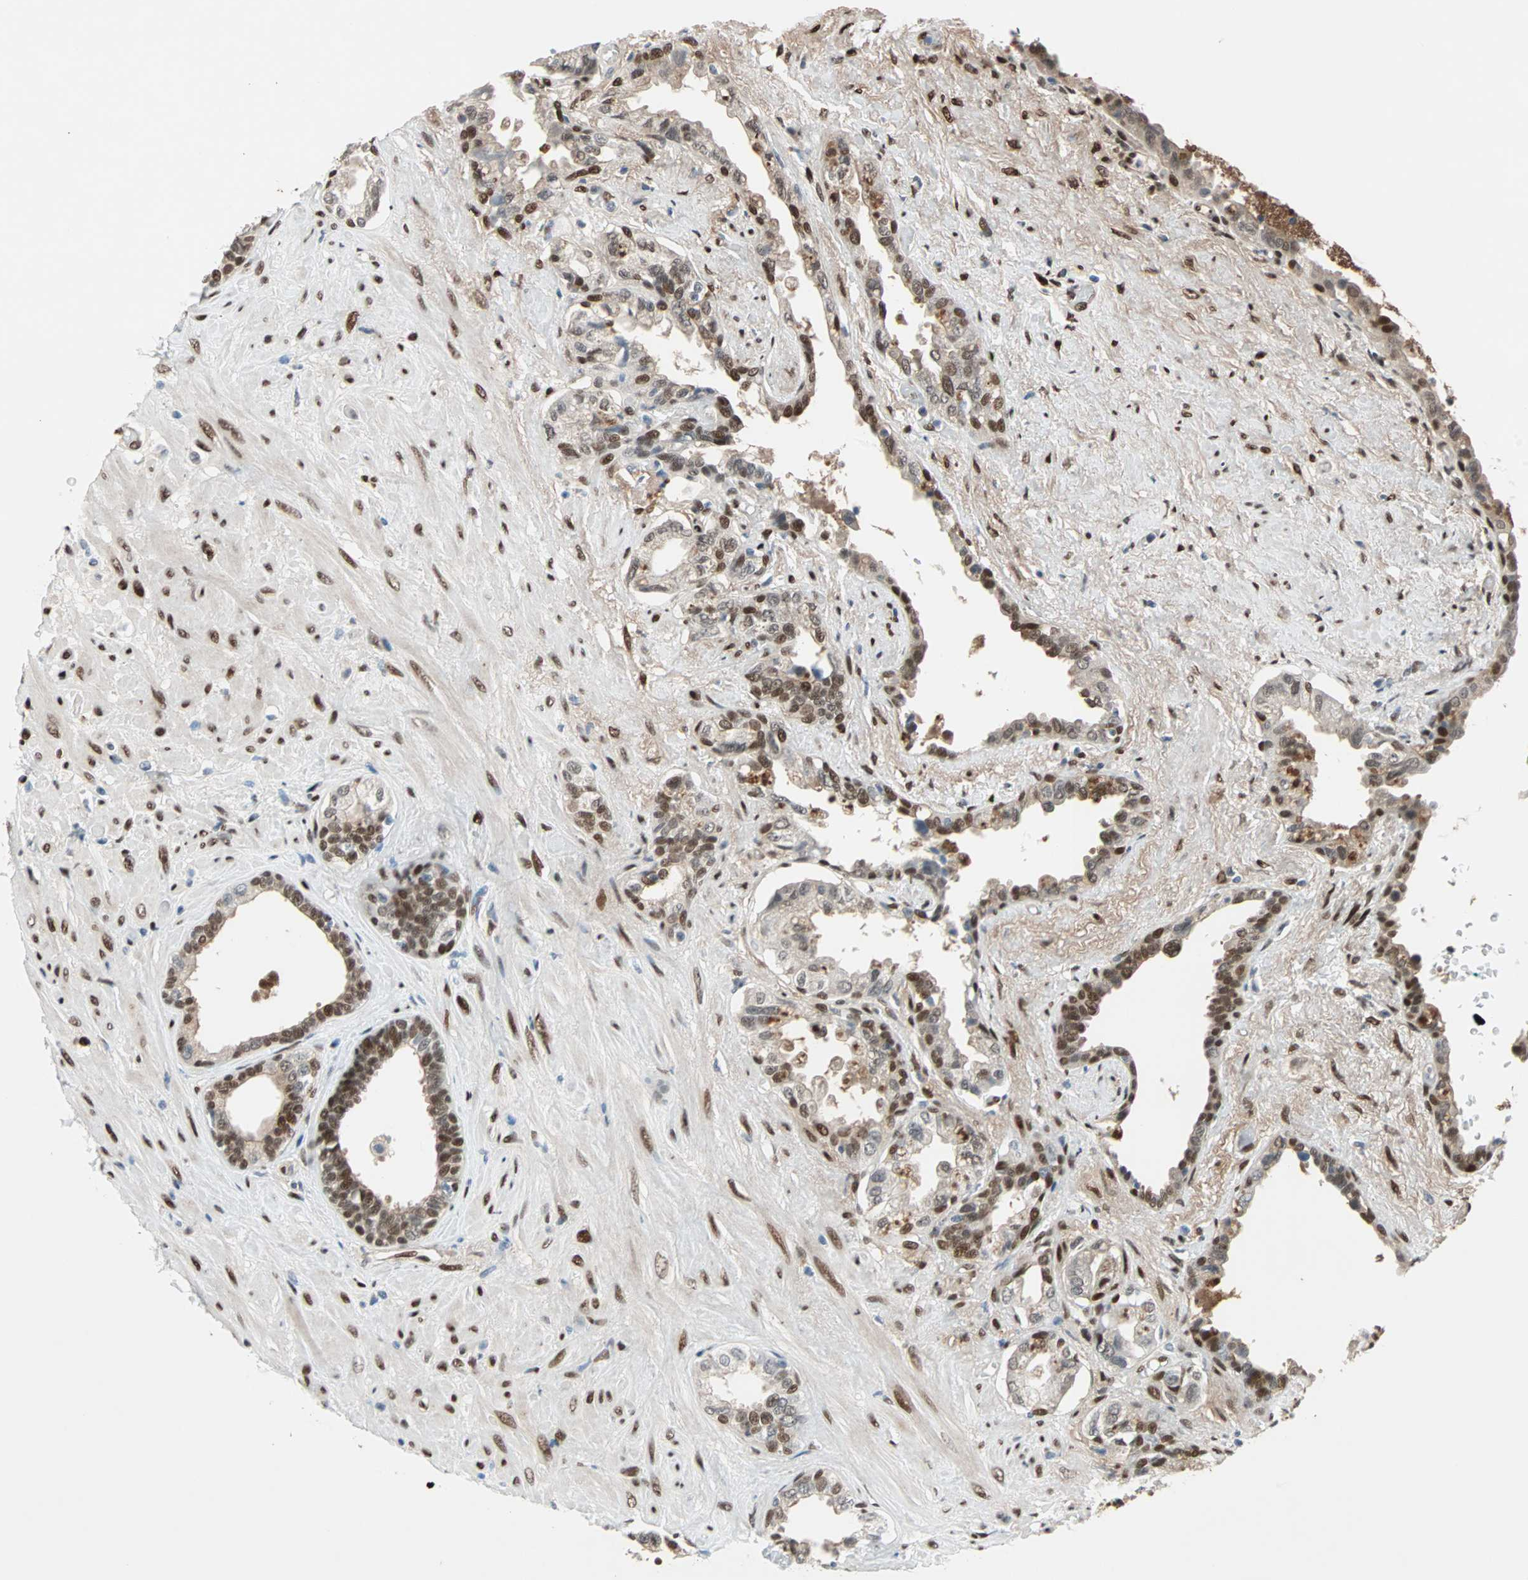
{"staining": {"intensity": "strong", "quantity": ">75%", "location": "cytoplasmic/membranous,nuclear"}, "tissue": "seminal vesicle", "cell_type": "Glandular cells", "image_type": "normal", "snomed": [{"axis": "morphology", "description": "Normal tissue, NOS"}, {"axis": "topography", "description": "Seminal veicle"}], "caption": "IHC staining of unremarkable seminal vesicle, which exhibits high levels of strong cytoplasmic/membranous,nuclear staining in approximately >75% of glandular cells indicating strong cytoplasmic/membranous,nuclear protein staining. The staining was performed using DAB (3,3'-diaminobenzidine) (brown) for protein detection and nuclei were counterstained in hematoxylin (blue).", "gene": "WWTR1", "patient": {"sex": "male", "age": 61}}